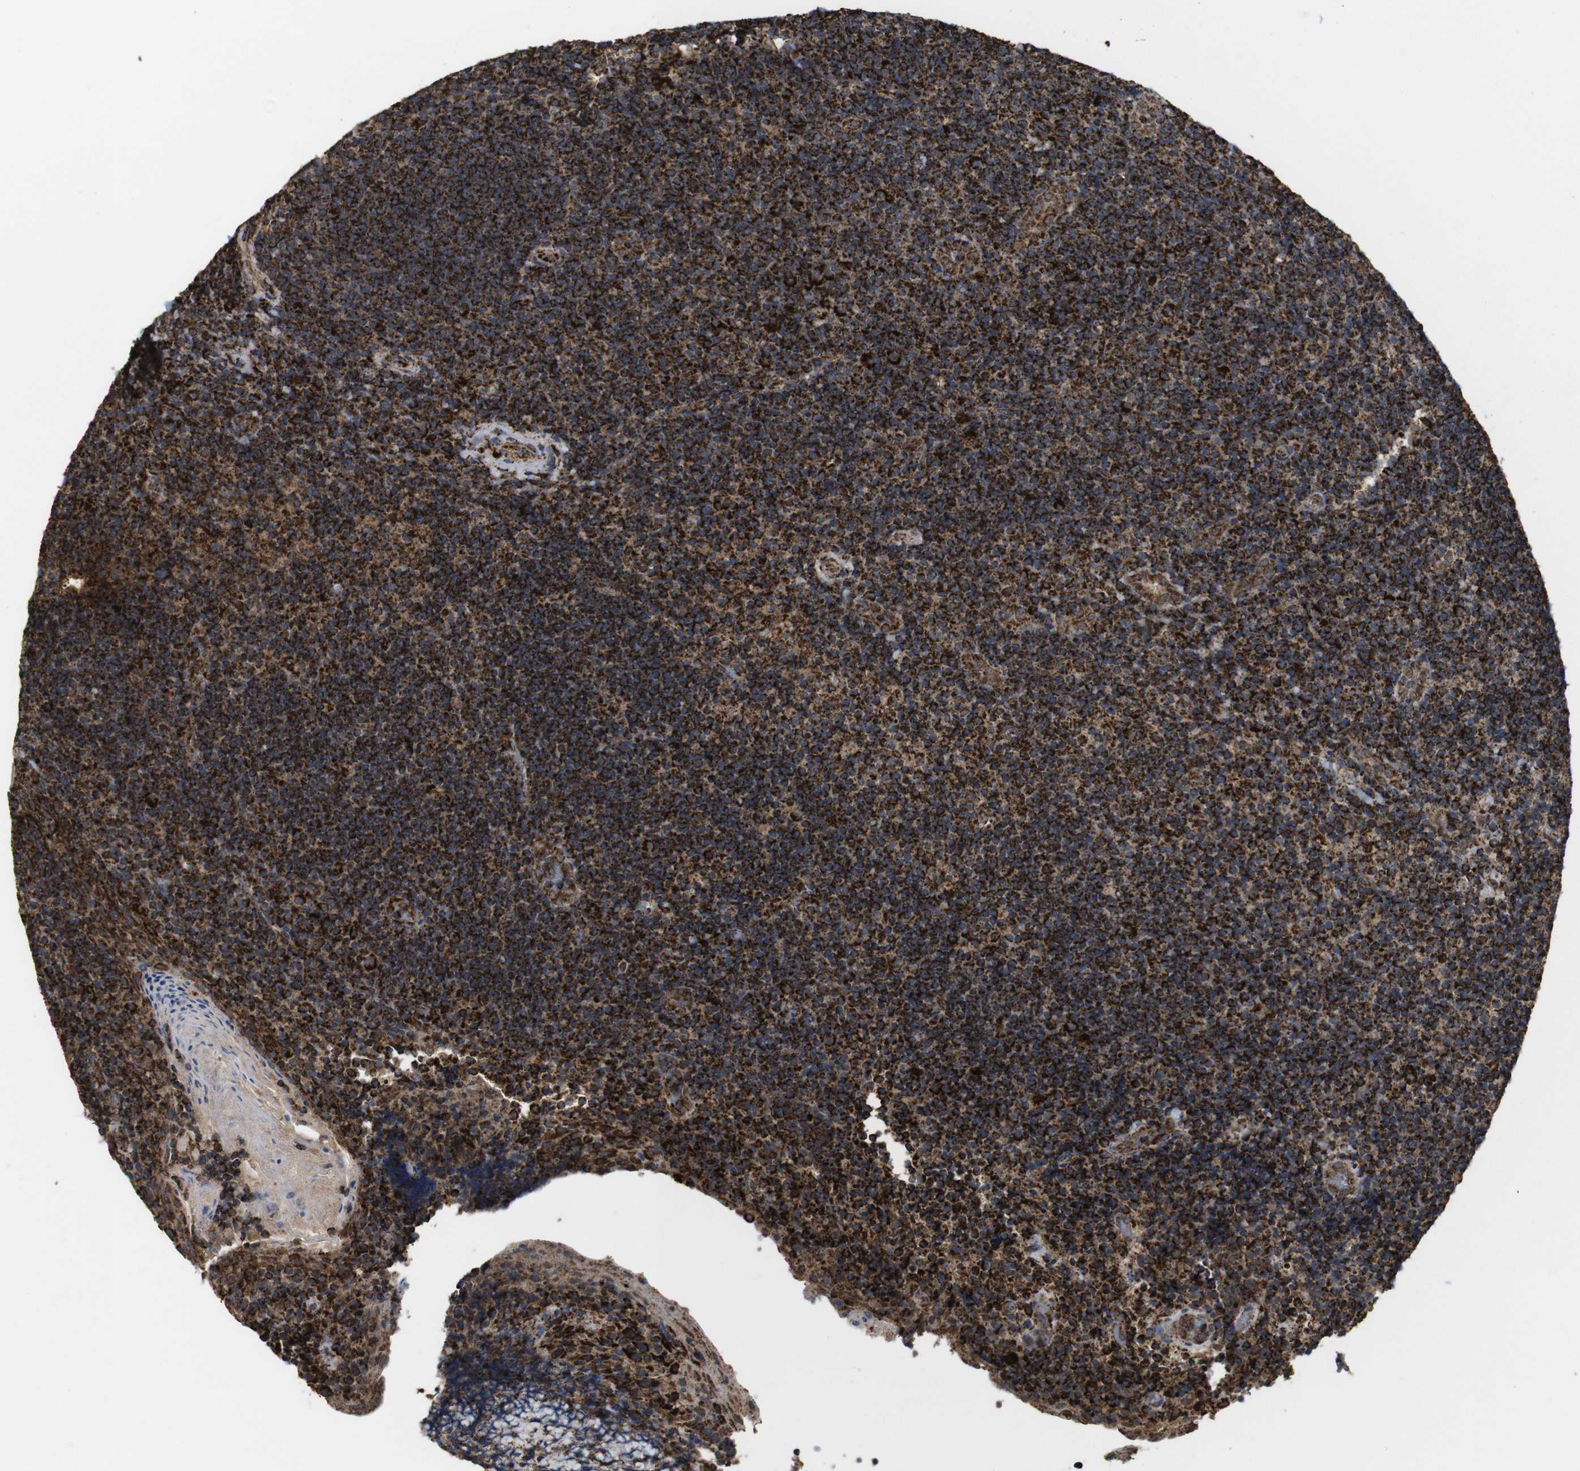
{"staining": {"intensity": "strong", "quantity": ">75%", "location": "cytoplasmic/membranous"}, "tissue": "tonsil", "cell_type": "Germinal center cells", "image_type": "normal", "snomed": [{"axis": "morphology", "description": "Normal tissue, NOS"}, {"axis": "topography", "description": "Tonsil"}], "caption": "The image shows staining of unremarkable tonsil, revealing strong cytoplasmic/membranous protein staining (brown color) within germinal center cells.", "gene": "ATP5F1A", "patient": {"sex": "male", "age": 37}}